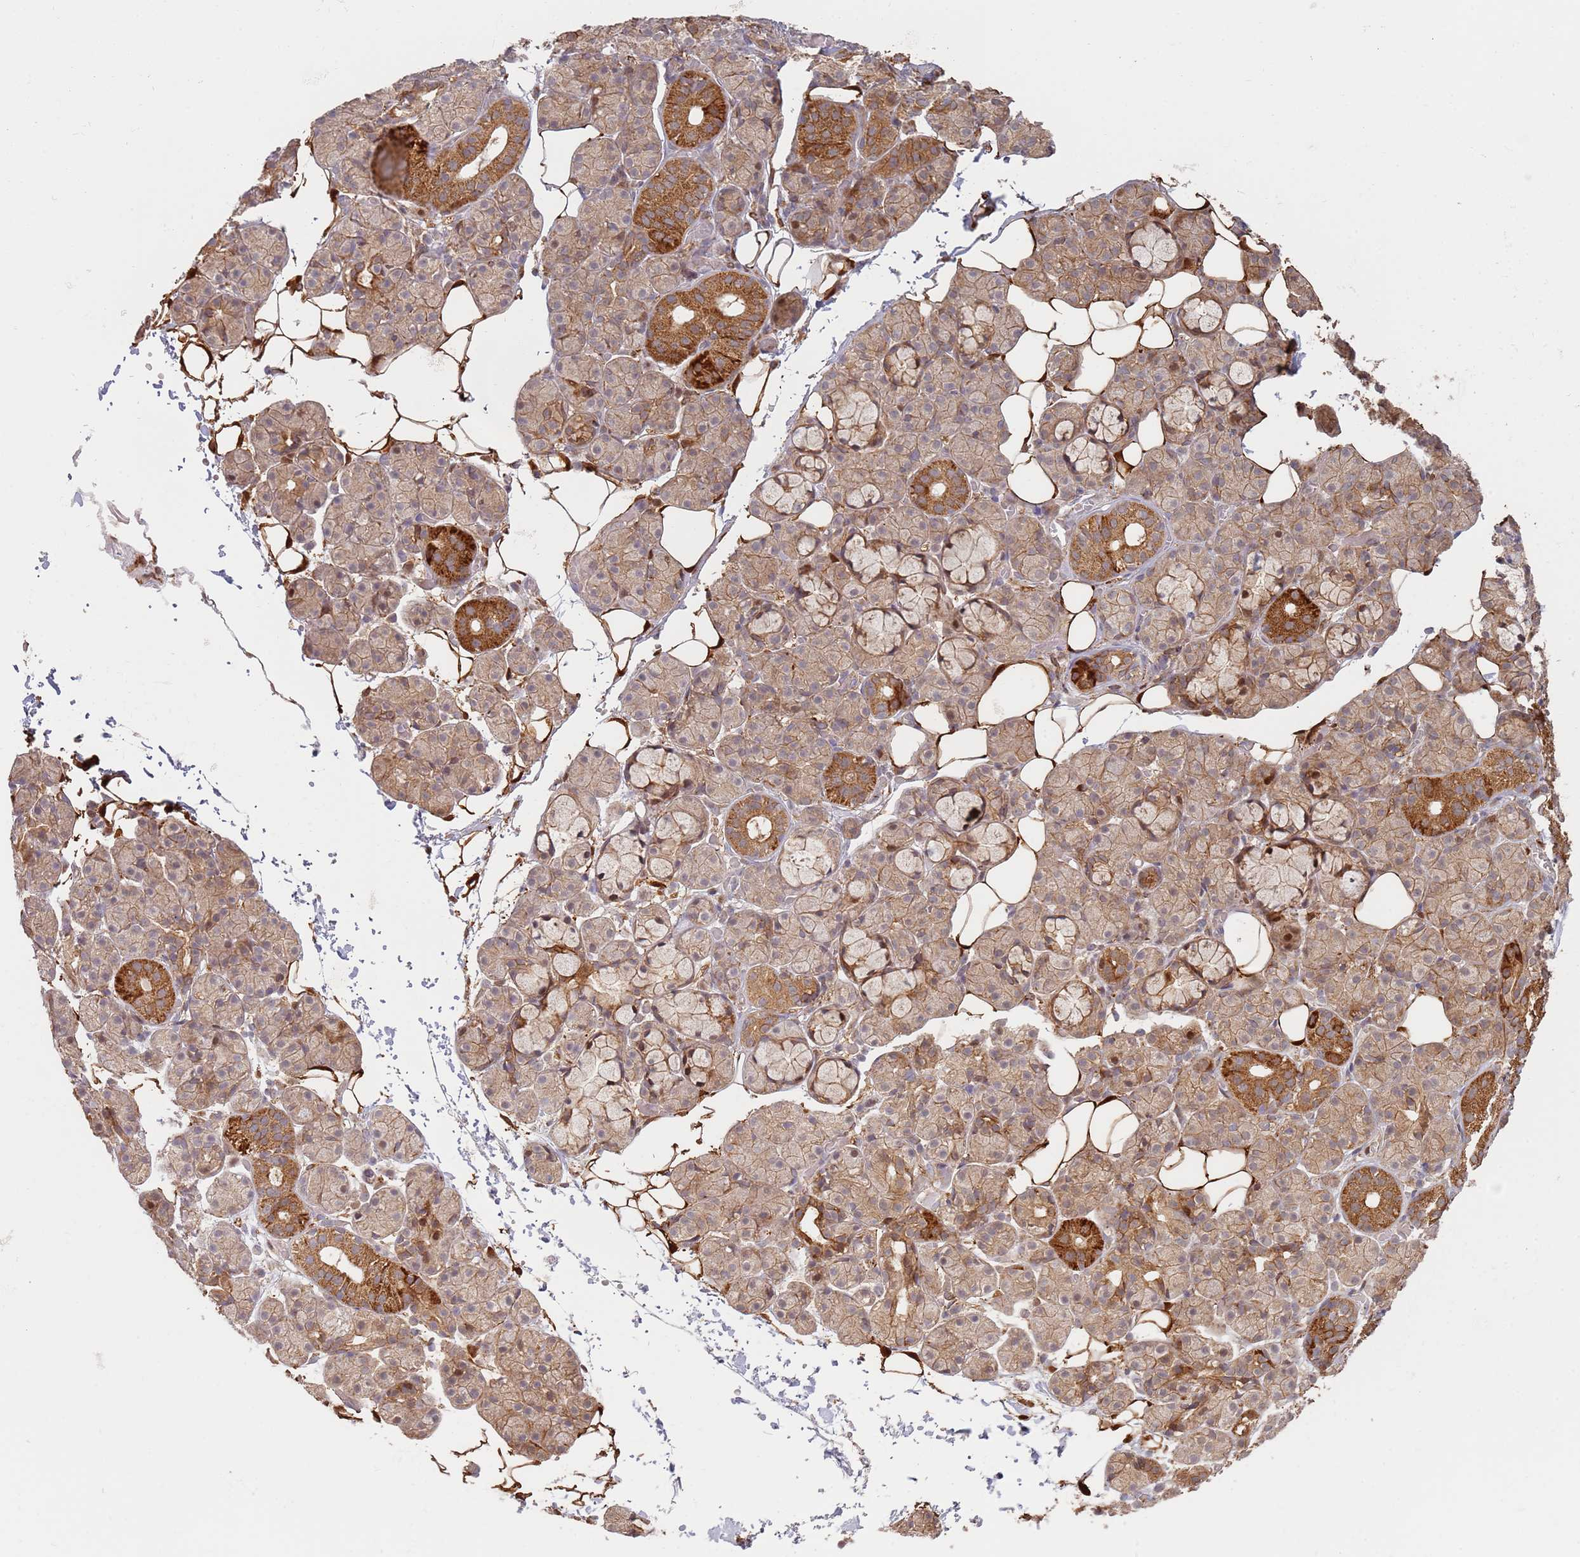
{"staining": {"intensity": "strong", "quantity": "25%-75%", "location": "cytoplasmic/membranous"}, "tissue": "salivary gland", "cell_type": "Glandular cells", "image_type": "normal", "snomed": [{"axis": "morphology", "description": "Normal tissue, NOS"}, {"axis": "topography", "description": "Salivary gland"}], "caption": "Immunohistochemistry (IHC) micrograph of unremarkable salivary gland: human salivary gland stained using immunohistochemistry (IHC) shows high levels of strong protein expression localized specifically in the cytoplasmic/membranous of glandular cells, appearing as a cytoplasmic/membranous brown color.", "gene": "MPEG1", "patient": {"sex": "male", "age": 63}}